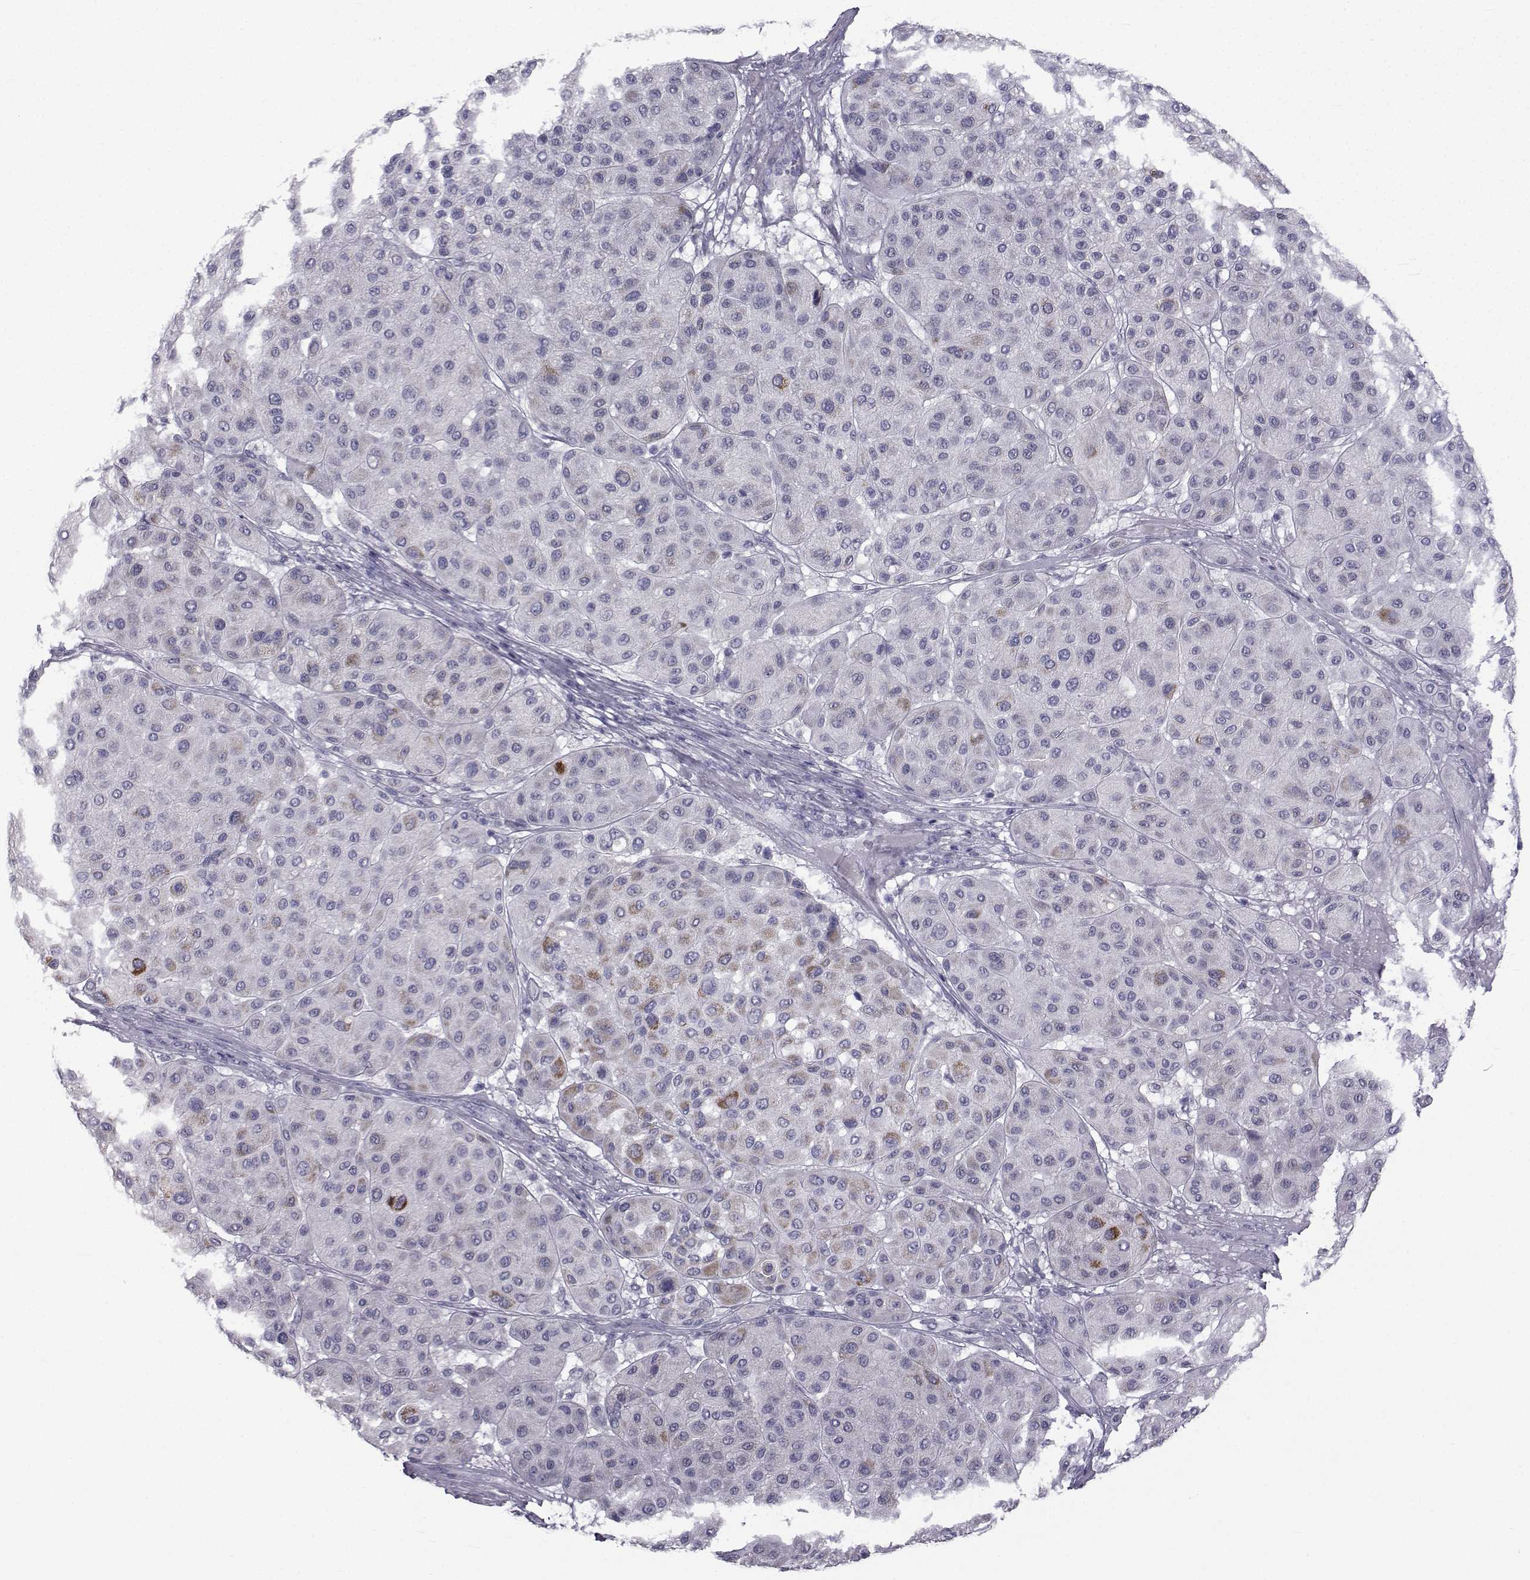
{"staining": {"intensity": "negative", "quantity": "none", "location": "none"}, "tissue": "melanoma", "cell_type": "Tumor cells", "image_type": "cancer", "snomed": [{"axis": "morphology", "description": "Malignant melanoma, Metastatic site"}, {"axis": "topography", "description": "Smooth muscle"}], "caption": "This is an immunohistochemistry photomicrograph of malignant melanoma (metastatic site). There is no staining in tumor cells.", "gene": "FDXR", "patient": {"sex": "male", "age": 41}}